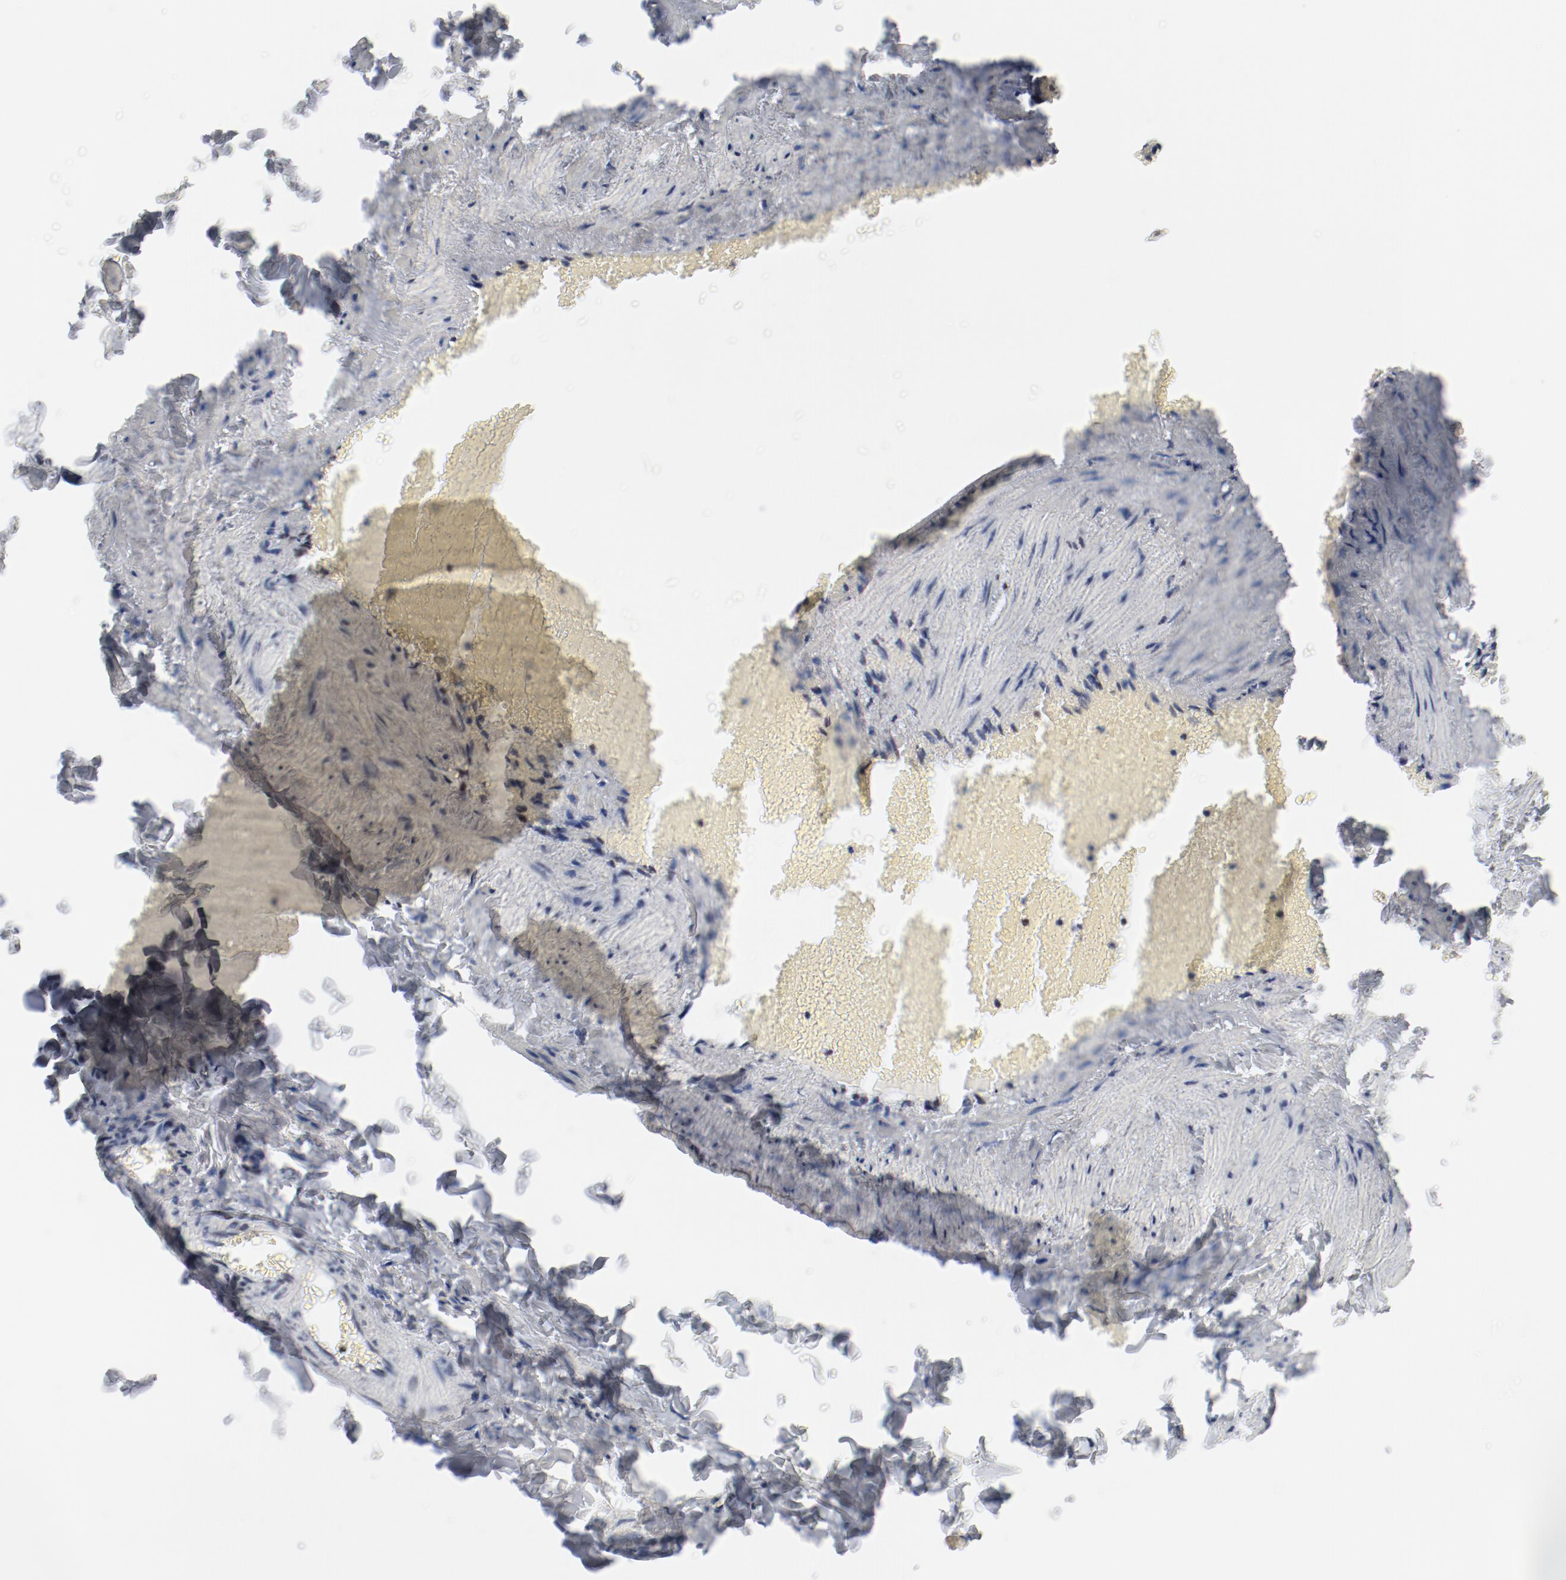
{"staining": {"intensity": "negative", "quantity": "none", "location": "none"}, "tissue": "adipose tissue", "cell_type": "Adipocytes", "image_type": "normal", "snomed": [{"axis": "morphology", "description": "Normal tissue, NOS"}, {"axis": "topography", "description": "Vascular tissue"}], "caption": "Immunohistochemistry micrograph of benign adipose tissue: adipose tissue stained with DAB (3,3'-diaminobenzidine) exhibits no significant protein positivity in adipocytes.", "gene": "POLD1", "patient": {"sex": "male", "age": 41}}